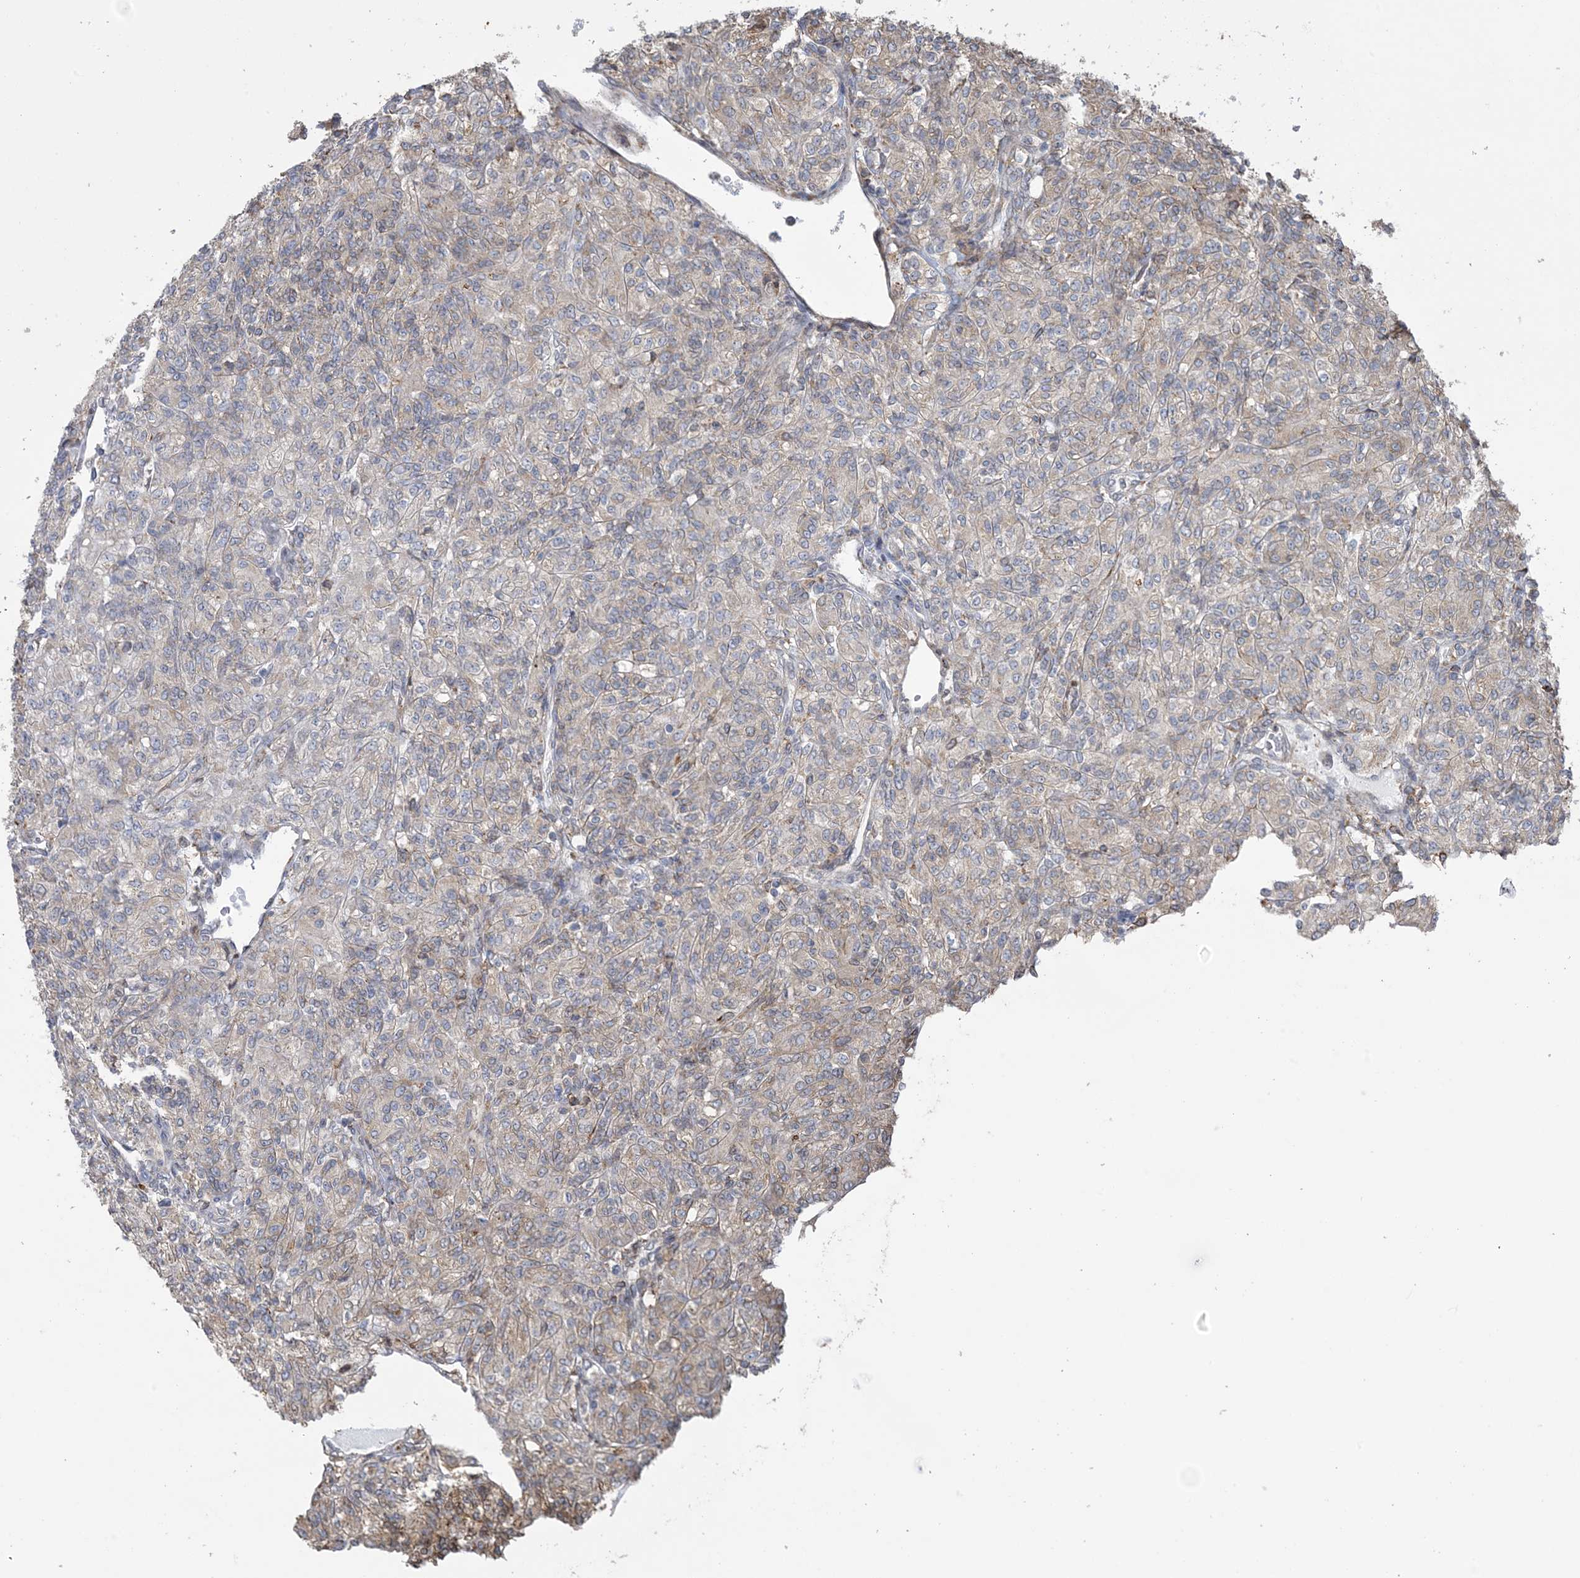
{"staining": {"intensity": "weak", "quantity": "25%-75%", "location": "cytoplasmic/membranous"}, "tissue": "renal cancer", "cell_type": "Tumor cells", "image_type": "cancer", "snomed": [{"axis": "morphology", "description": "Adenocarcinoma, NOS"}, {"axis": "topography", "description": "Kidney"}], "caption": "Renal adenocarcinoma was stained to show a protein in brown. There is low levels of weak cytoplasmic/membranous expression in about 25%-75% of tumor cells.", "gene": "SHANK1", "patient": {"sex": "male", "age": 77}}